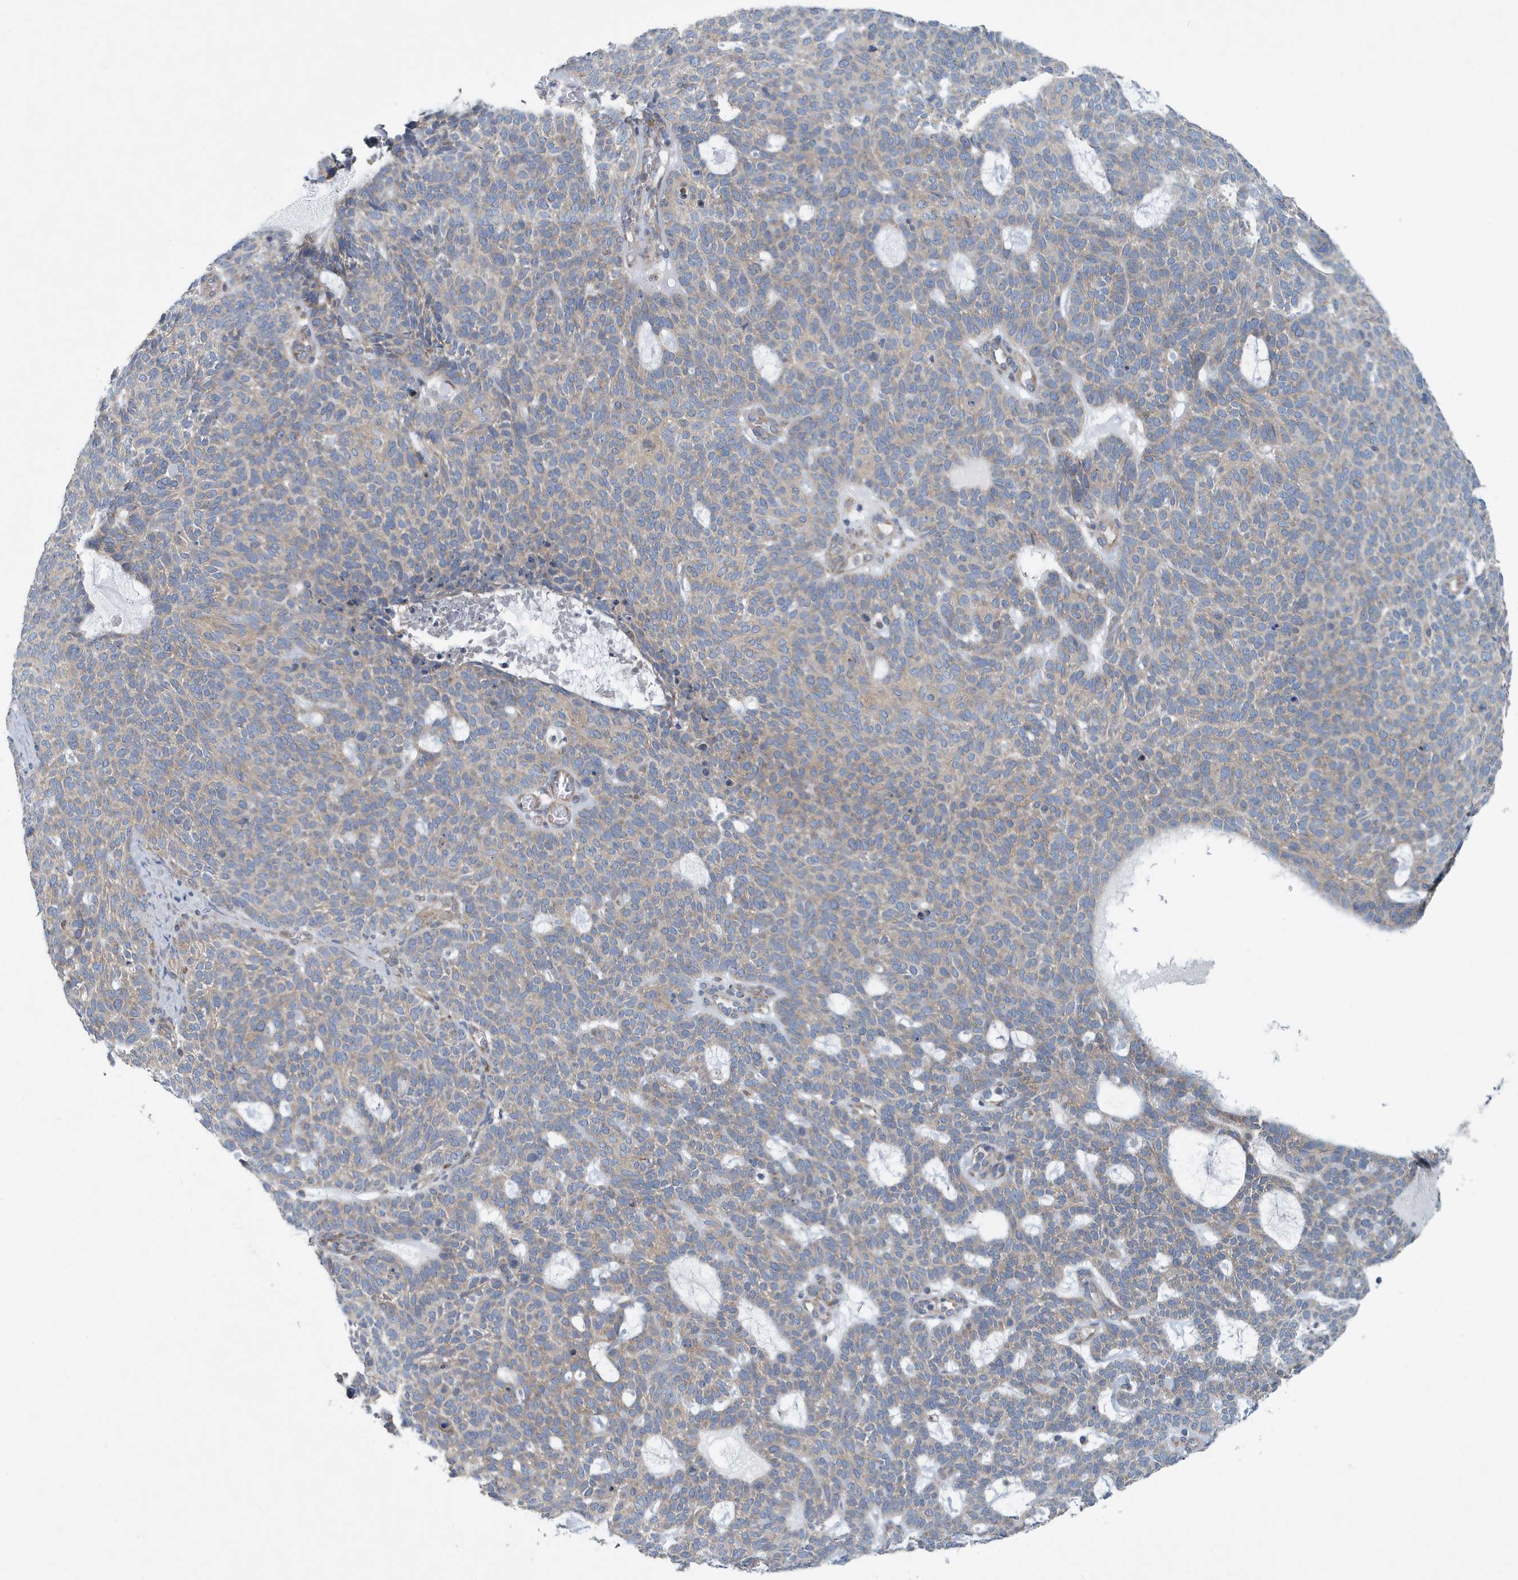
{"staining": {"intensity": "weak", "quantity": "<25%", "location": "cytoplasmic/membranous"}, "tissue": "skin cancer", "cell_type": "Tumor cells", "image_type": "cancer", "snomed": [{"axis": "morphology", "description": "Squamous cell carcinoma, NOS"}, {"axis": "topography", "description": "Skin"}], "caption": "An image of human skin squamous cell carcinoma is negative for staining in tumor cells. Nuclei are stained in blue.", "gene": "PPM1M", "patient": {"sex": "female", "age": 90}}